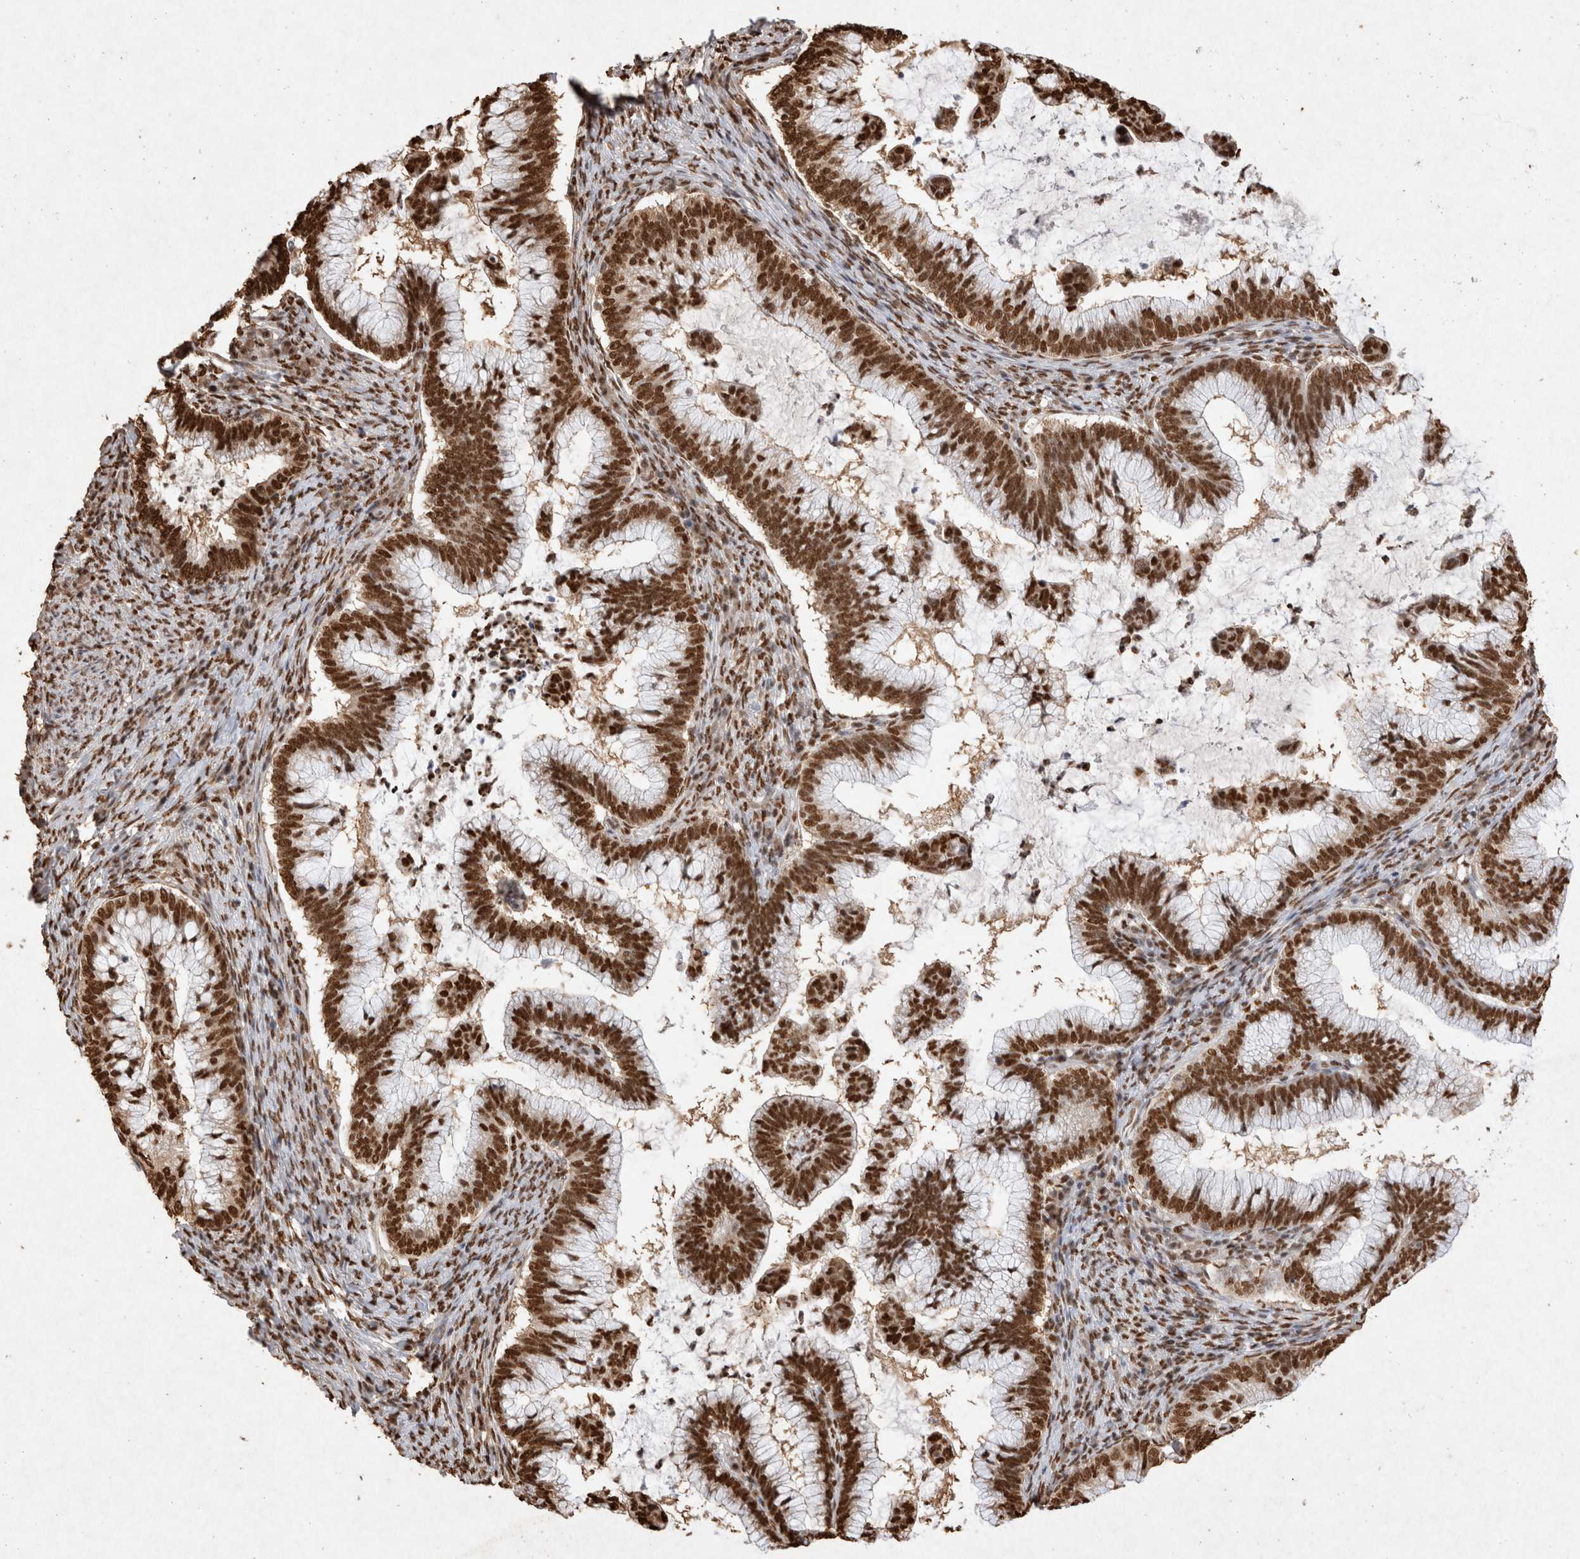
{"staining": {"intensity": "strong", "quantity": ">75%", "location": "nuclear"}, "tissue": "cervical cancer", "cell_type": "Tumor cells", "image_type": "cancer", "snomed": [{"axis": "morphology", "description": "Adenocarcinoma, NOS"}, {"axis": "topography", "description": "Cervix"}], "caption": "Protein expression by IHC shows strong nuclear staining in approximately >75% of tumor cells in cervical cancer (adenocarcinoma).", "gene": "HDGF", "patient": {"sex": "female", "age": 36}}